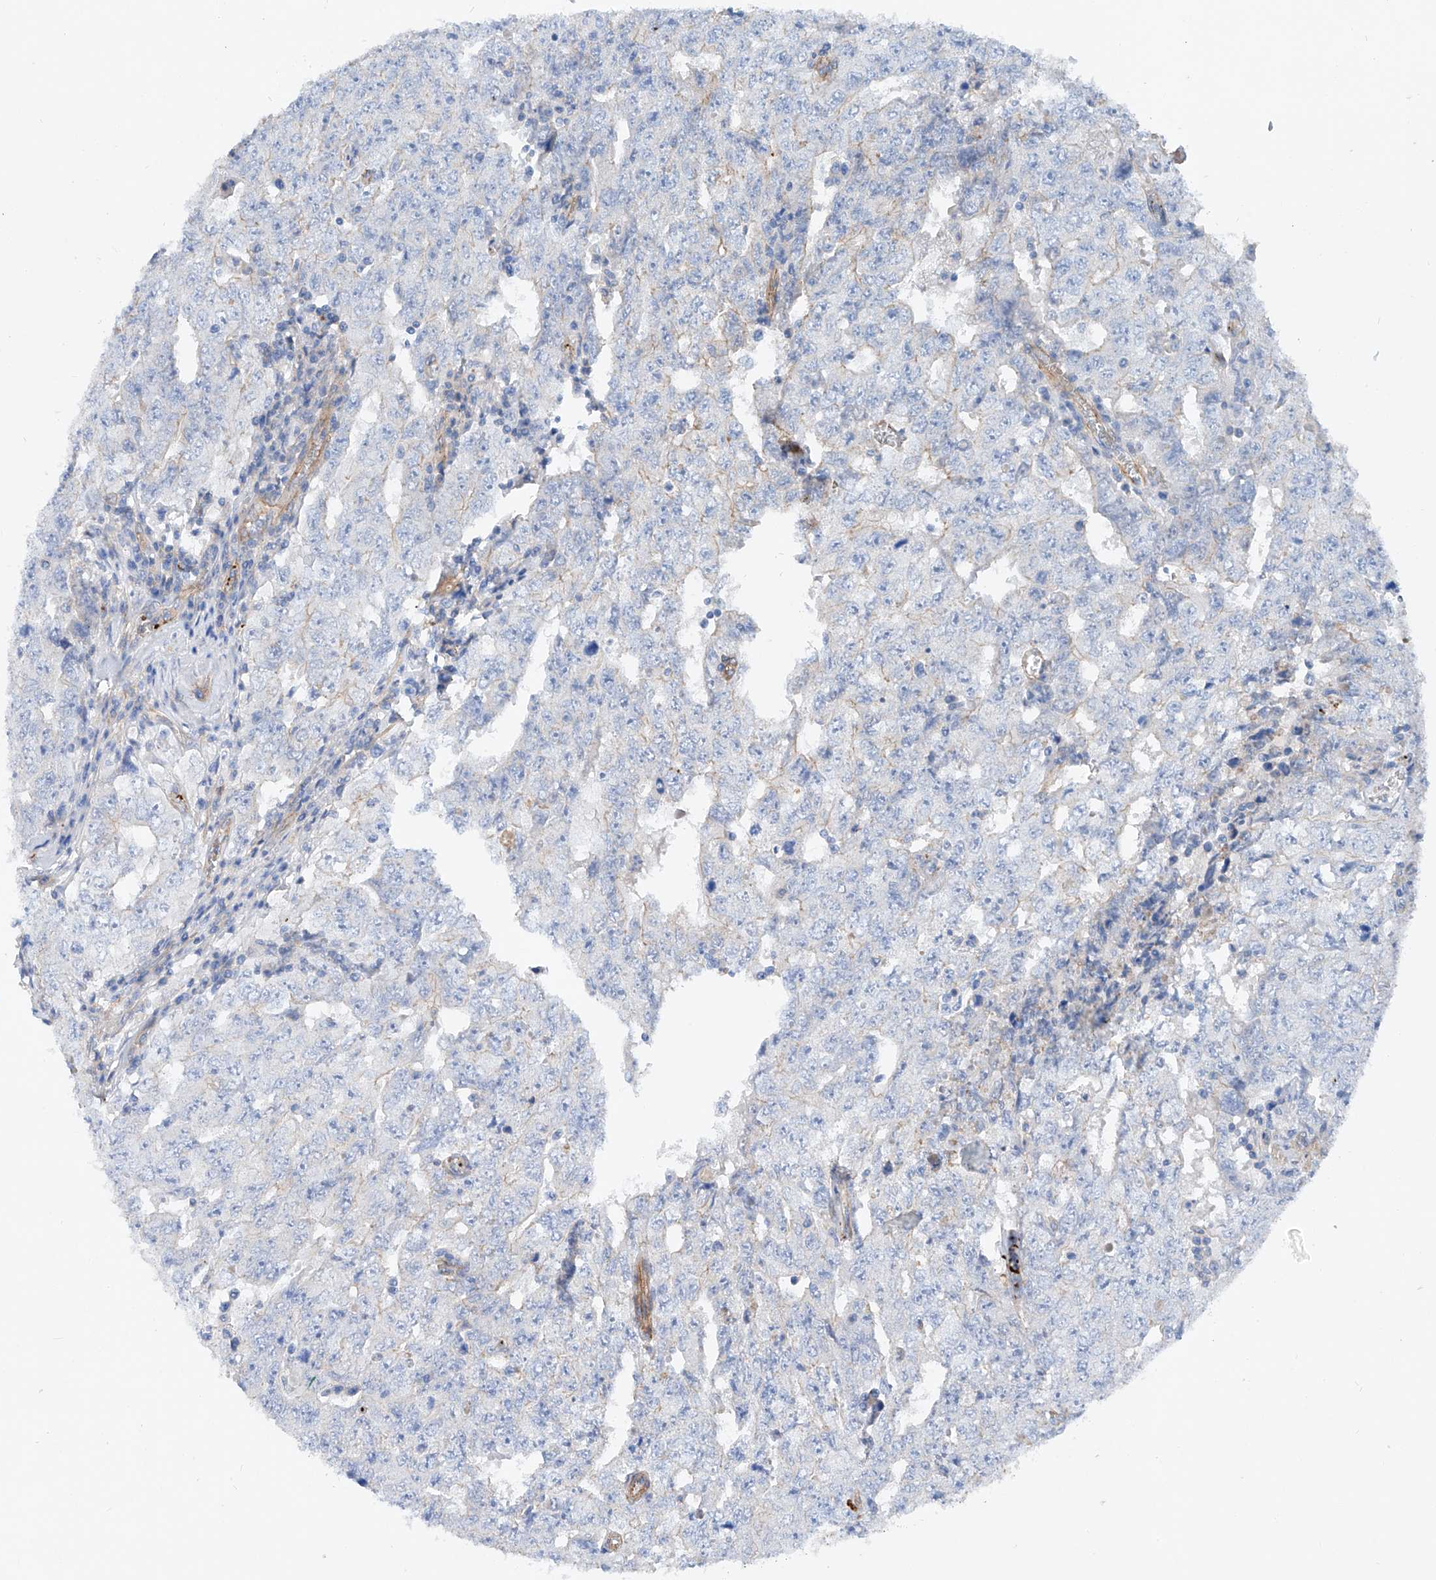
{"staining": {"intensity": "negative", "quantity": "none", "location": "none"}, "tissue": "testis cancer", "cell_type": "Tumor cells", "image_type": "cancer", "snomed": [{"axis": "morphology", "description": "Carcinoma, Embryonal, NOS"}, {"axis": "topography", "description": "Testis"}], "caption": "Embryonal carcinoma (testis) stained for a protein using immunohistochemistry displays no expression tumor cells.", "gene": "TAS2R60", "patient": {"sex": "male", "age": 26}}